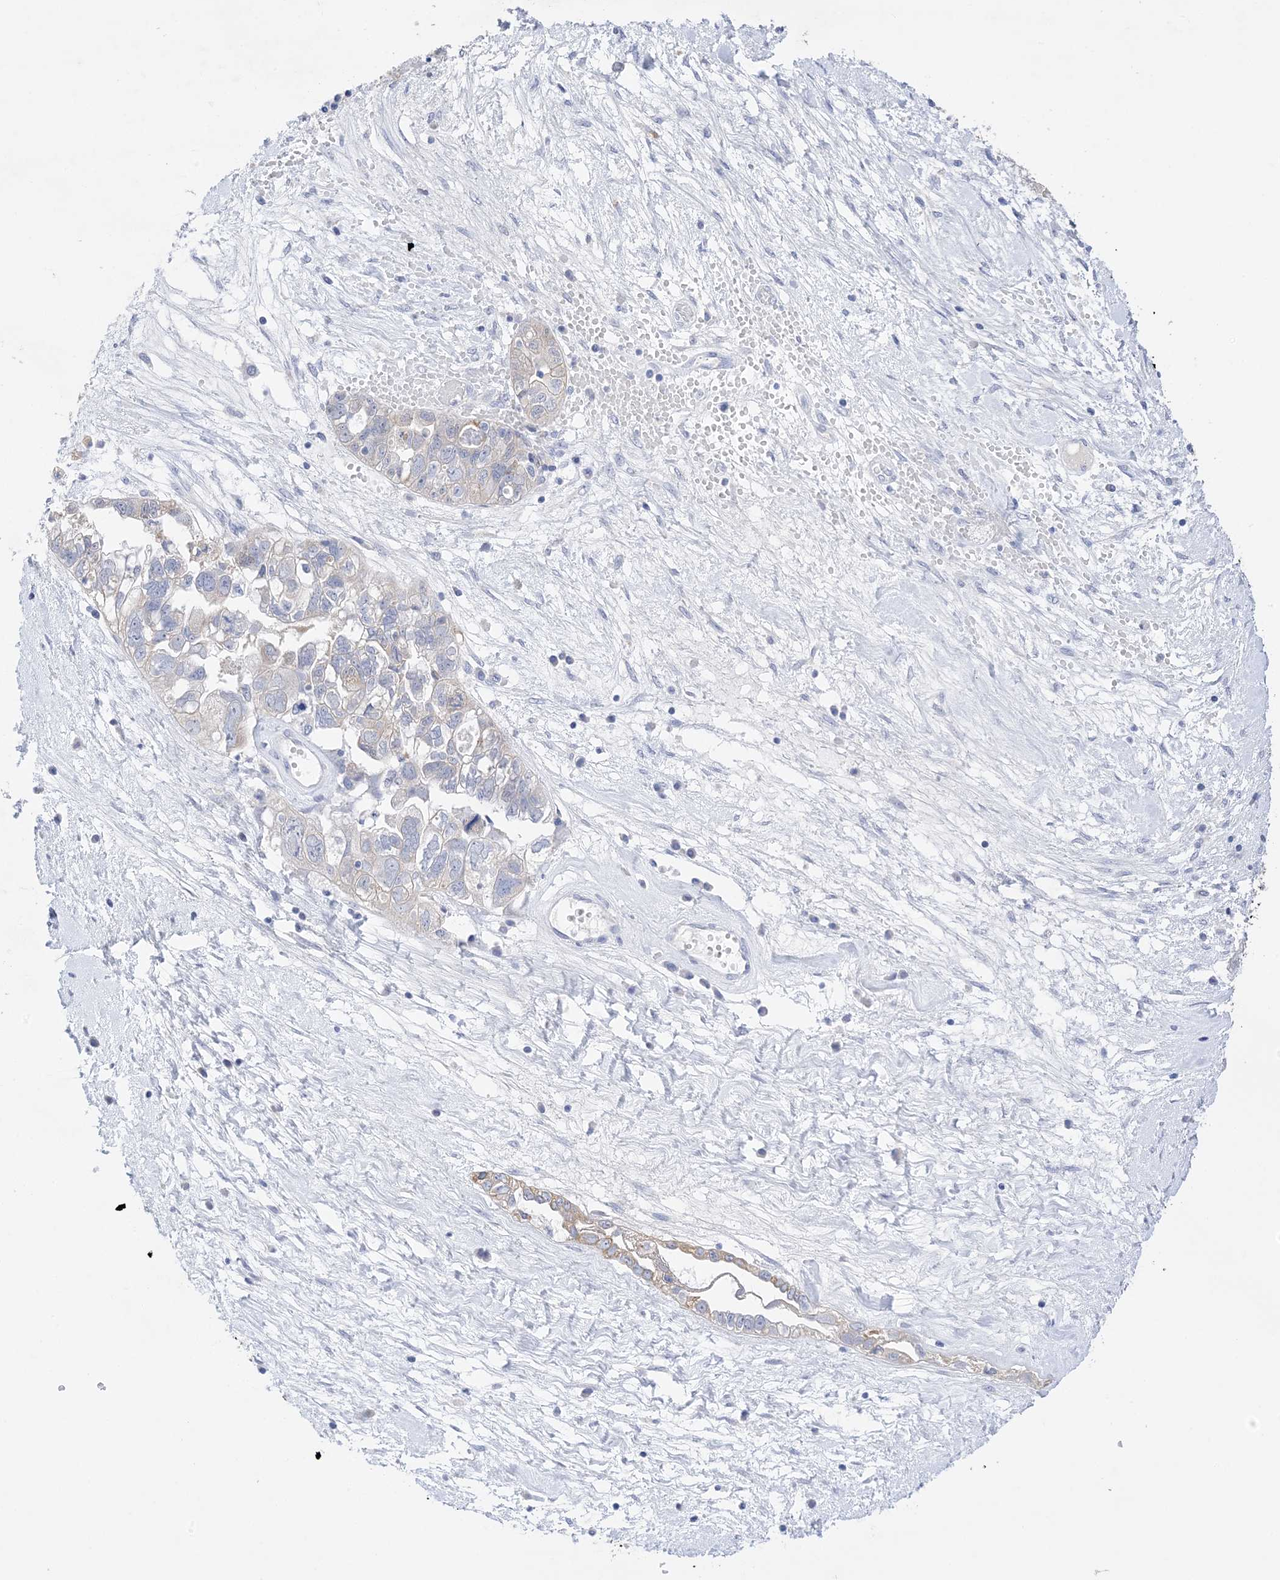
{"staining": {"intensity": "weak", "quantity": "<25%", "location": "cytoplasmic/membranous"}, "tissue": "ovarian cancer", "cell_type": "Tumor cells", "image_type": "cancer", "snomed": [{"axis": "morphology", "description": "Carcinoma, NOS"}, {"axis": "morphology", "description": "Cystadenocarcinoma, serous, NOS"}, {"axis": "topography", "description": "Ovary"}], "caption": "Photomicrograph shows no significant protein expression in tumor cells of ovarian cancer (serous cystadenocarcinoma).", "gene": "PLK4", "patient": {"sex": "female", "age": 69}}